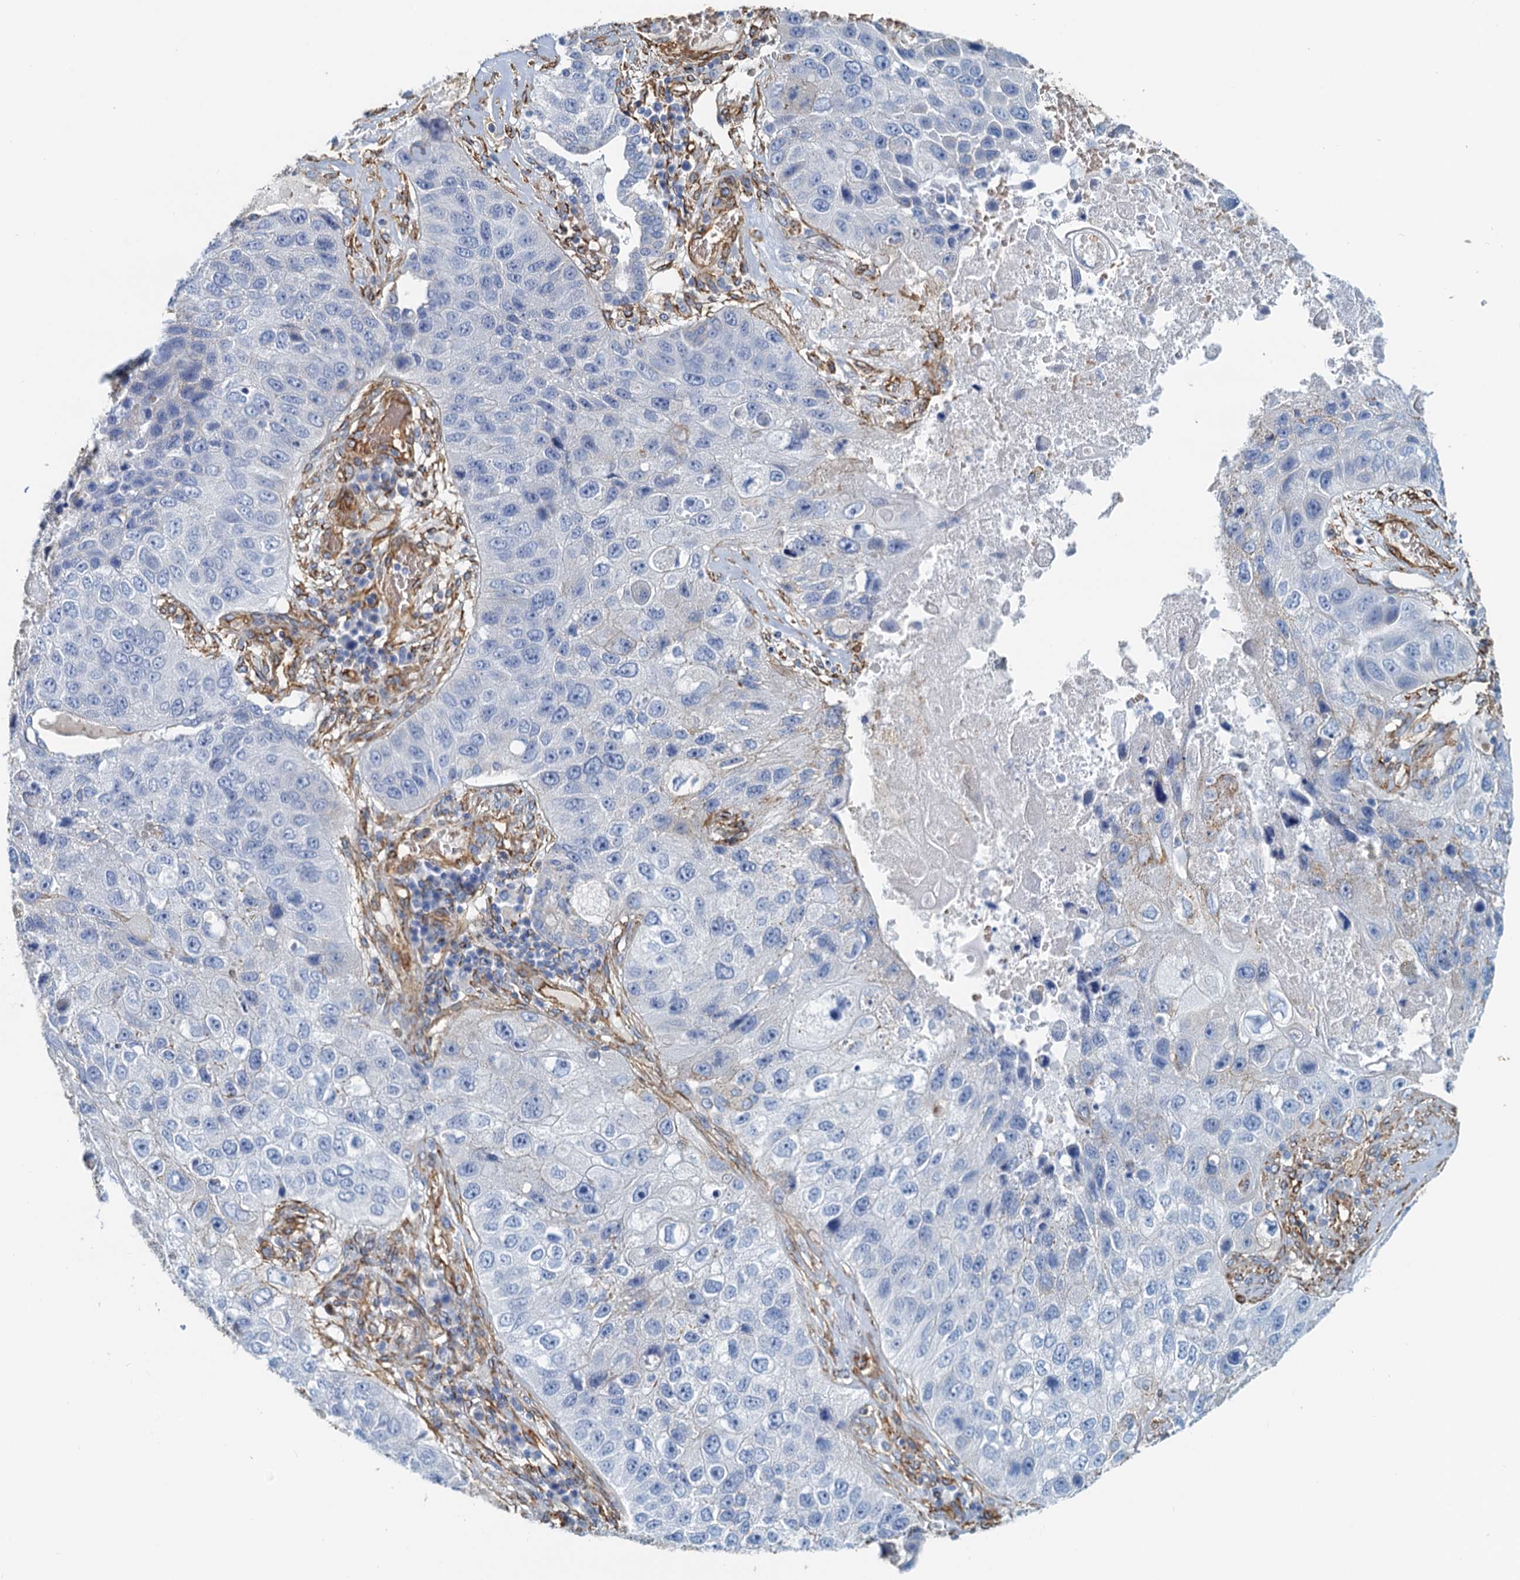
{"staining": {"intensity": "negative", "quantity": "none", "location": "none"}, "tissue": "lung cancer", "cell_type": "Tumor cells", "image_type": "cancer", "snomed": [{"axis": "morphology", "description": "Squamous cell carcinoma, NOS"}, {"axis": "topography", "description": "Lung"}], "caption": "Tumor cells show no significant protein staining in squamous cell carcinoma (lung). Nuclei are stained in blue.", "gene": "DGKG", "patient": {"sex": "male", "age": 61}}